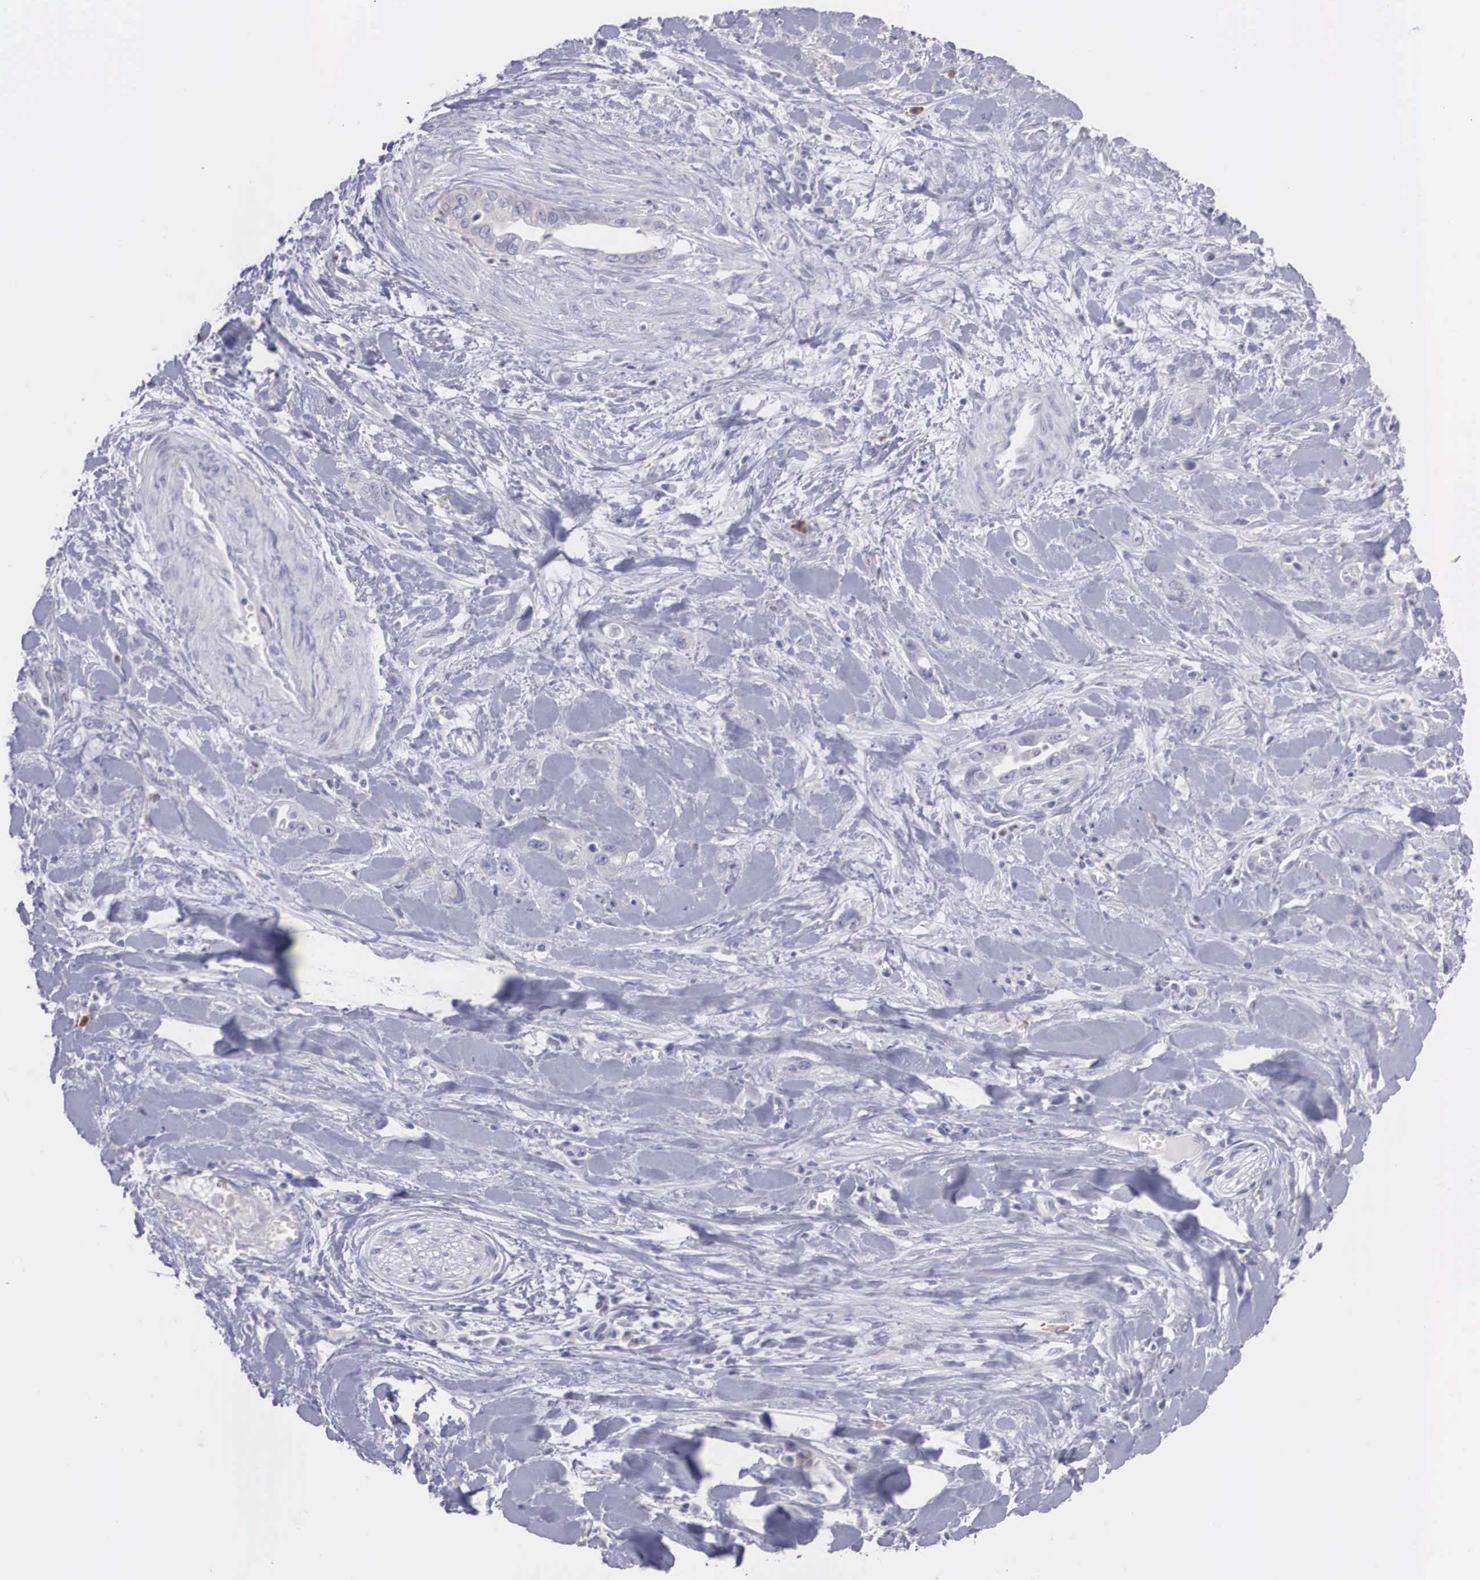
{"staining": {"intensity": "negative", "quantity": "none", "location": "none"}, "tissue": "pancreatic cancer", "cell_type": "Tumor cells", "image_type": "cancer", "snomed": [{"axis": "morphology", "description": "Adenocarcinoma, NOS"}, {"axis": "topography", "description": "Pancreas"}], "caption": "The image reveals no significant staining in tumor cells of pancreatic cancer (adenocarcinoma).", "gene": "REPS2", "patient": {"sex": "male", "age": 69}}